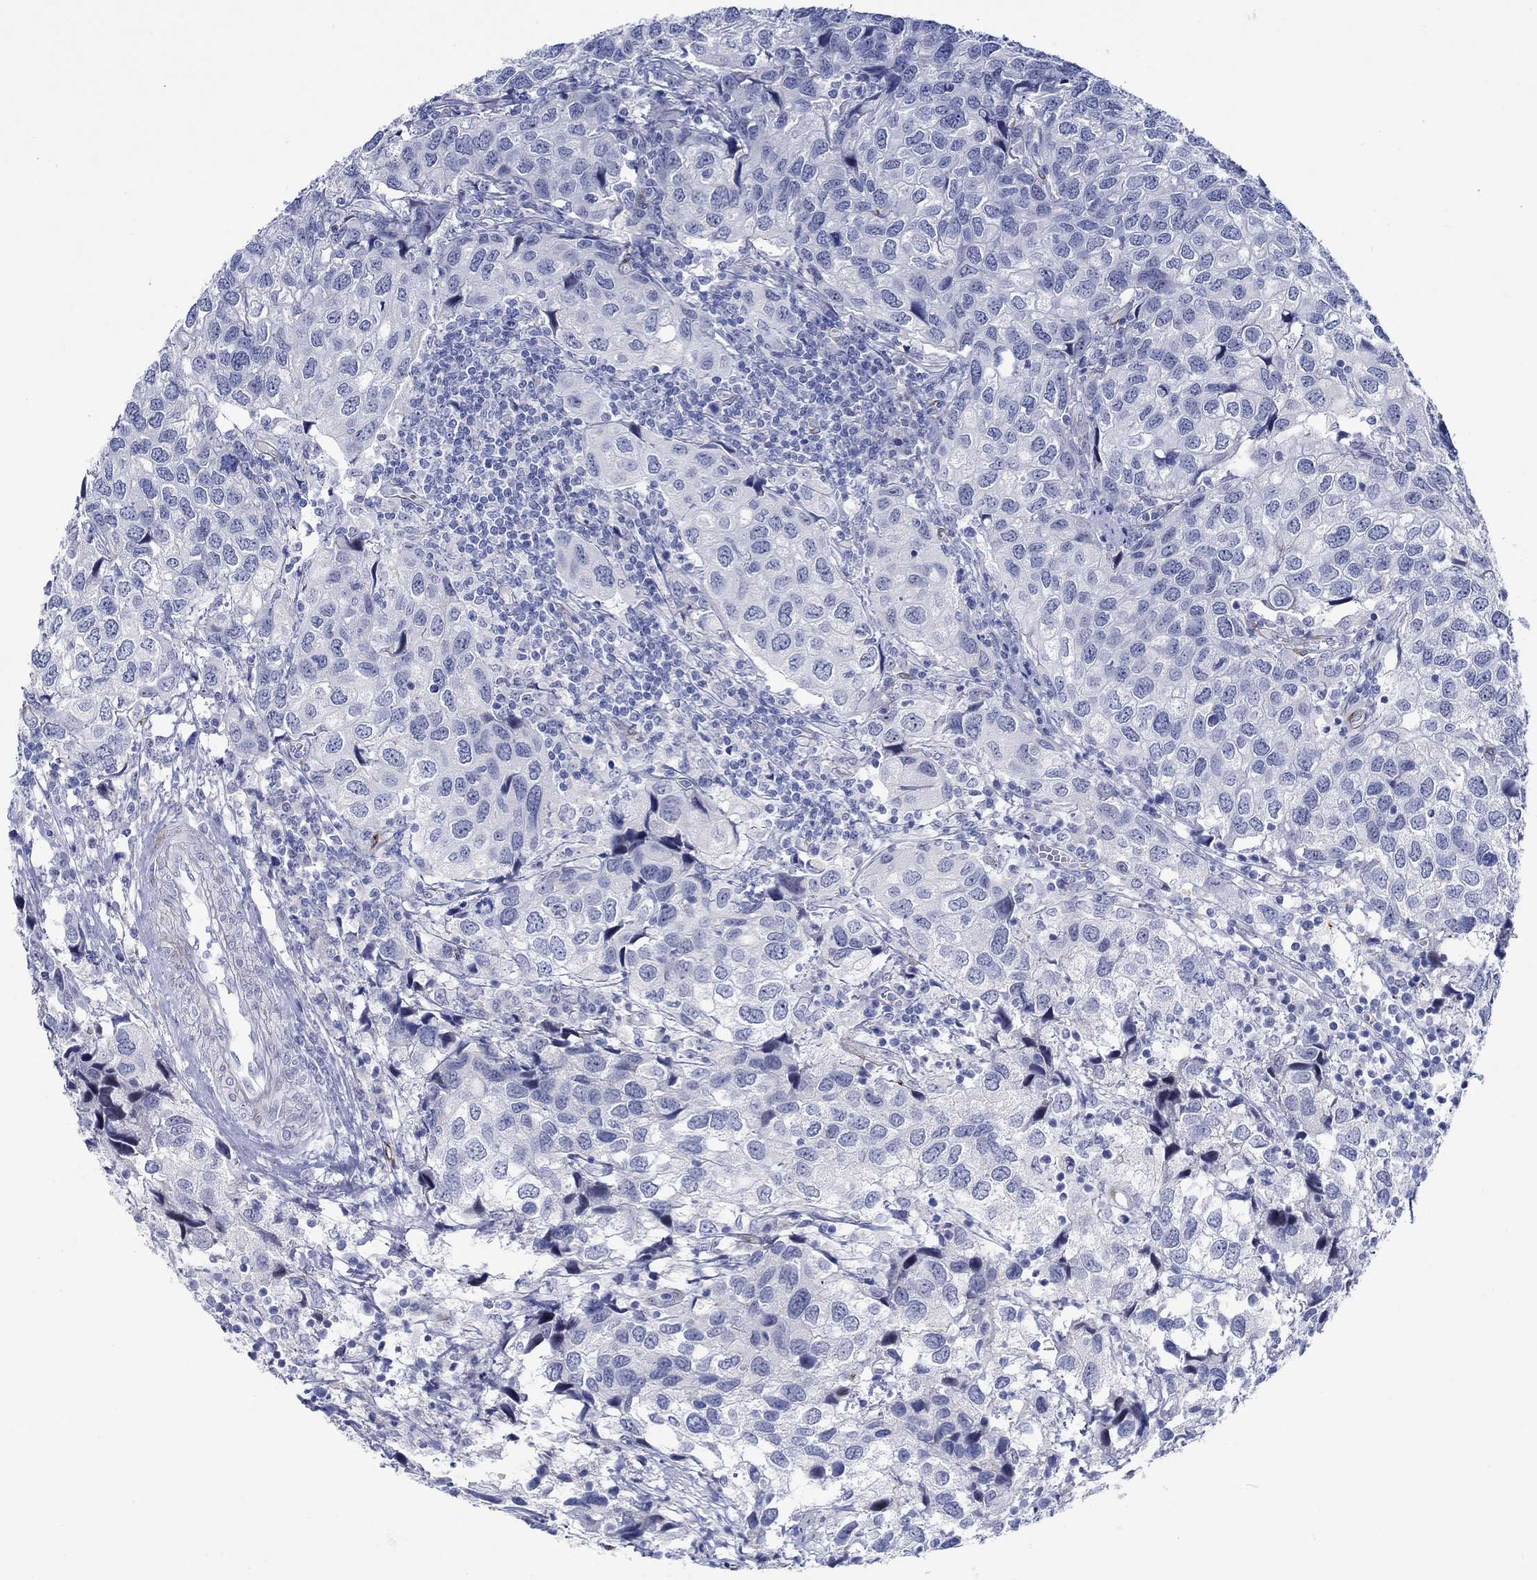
{"staining": {"intensity": "negative", "quantity": "none", "location": "none"}, "tissue": "urothelial cancer", "cell_type": "Tumor cells", "image_type": "cancer", "snomed": [{"axis": "morphology", "description": "Urothelial carcinoma, High grade"}, {"axis": "topography", "description": "Urinary bladder"}], "caption": "A photomicrograph of urothelial cancer stained for a protein demonstrates no brown staining in tumor cells.", "gene": "KSR2", "patient": {"sex": "male", "age": 79}}